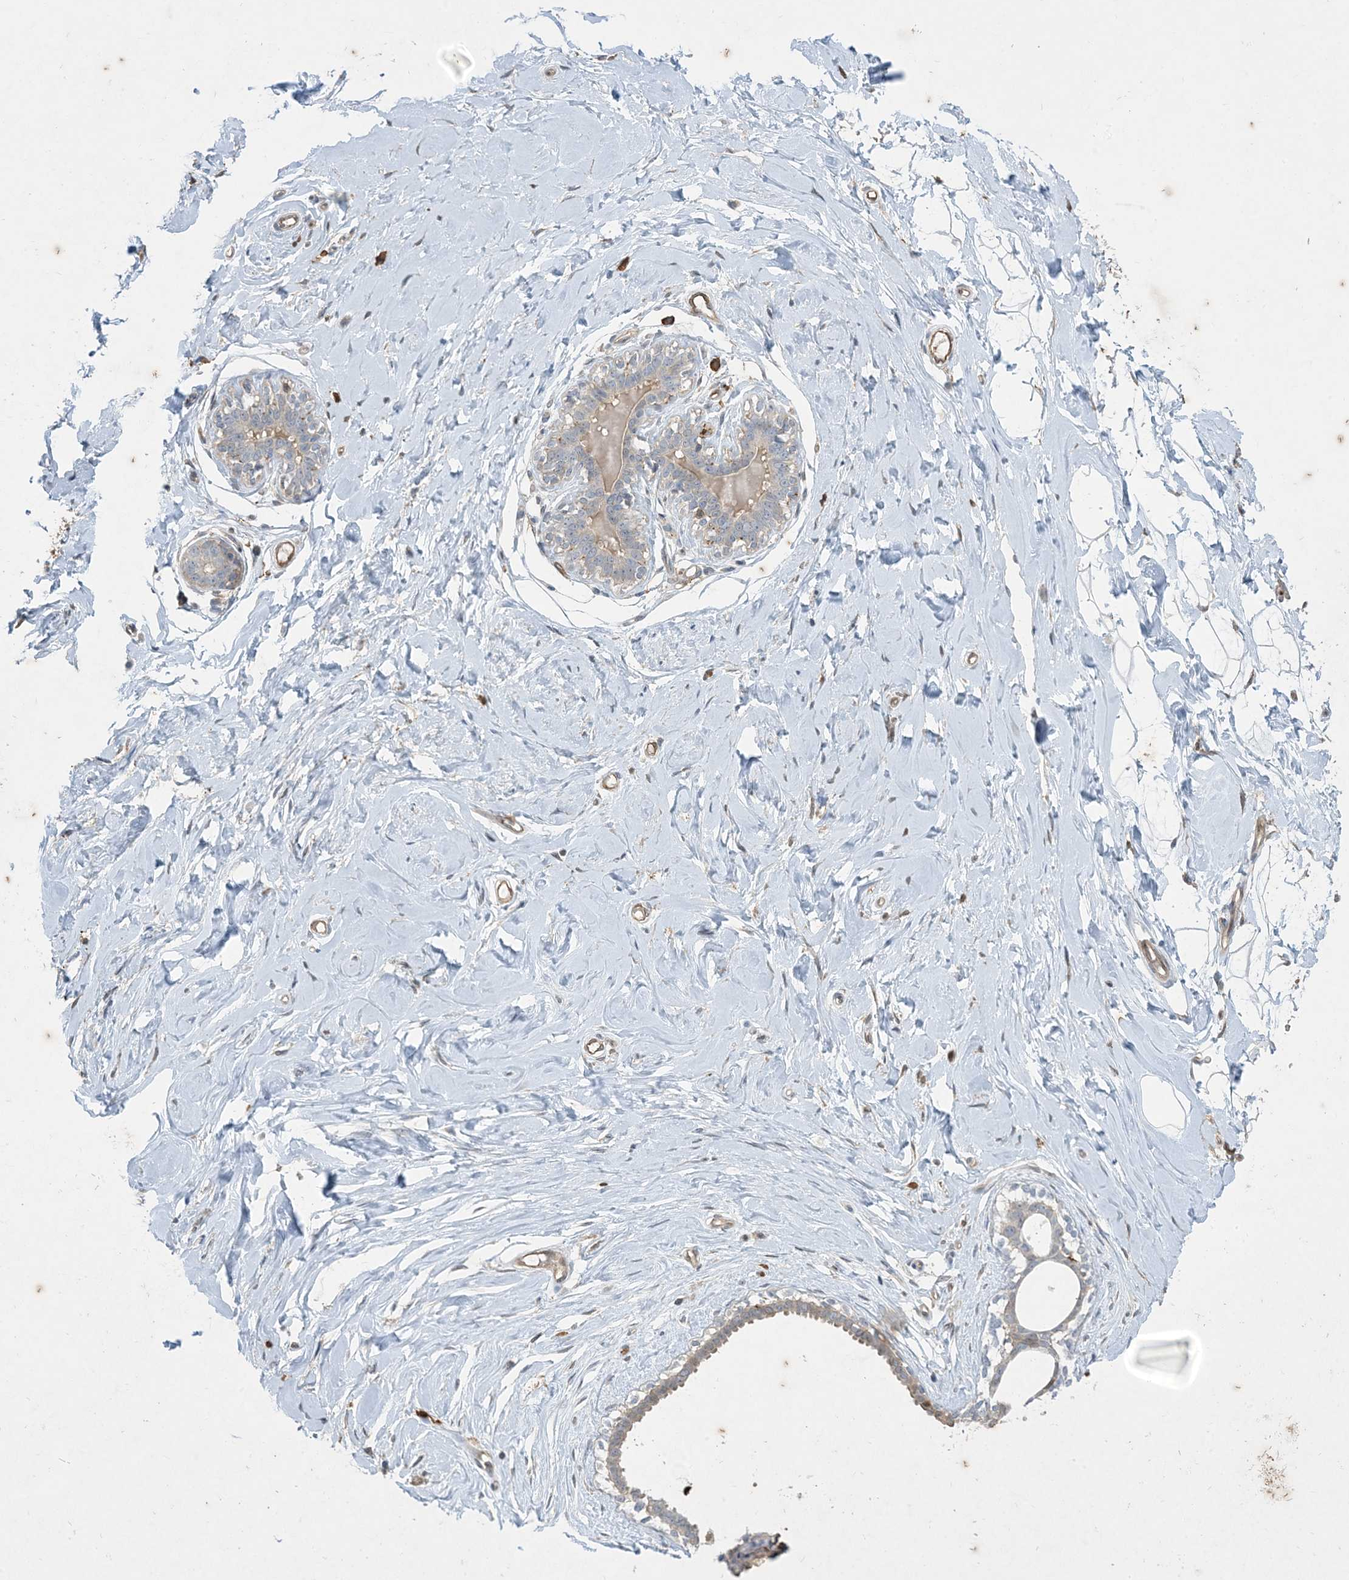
{"staining": {"intensity": "negative", "quantity": "none", "location": "none"}, "tissue": "breast", "cell_type": "Adipocytes", "image_type": "normal", "snomed": [{"axis": "morphology", "description": "Normal tissue, NOS"}, {"axis": "morphology", "description": "Adenoma, NOS"}, {"axis": "topography", "description": "Breast"}], "caption": "Photomicrograph shows no protein expression in adipocytes of normal breast.", "gene": "TMSB4X", "patient": {"sex": "female", "age": 23}}